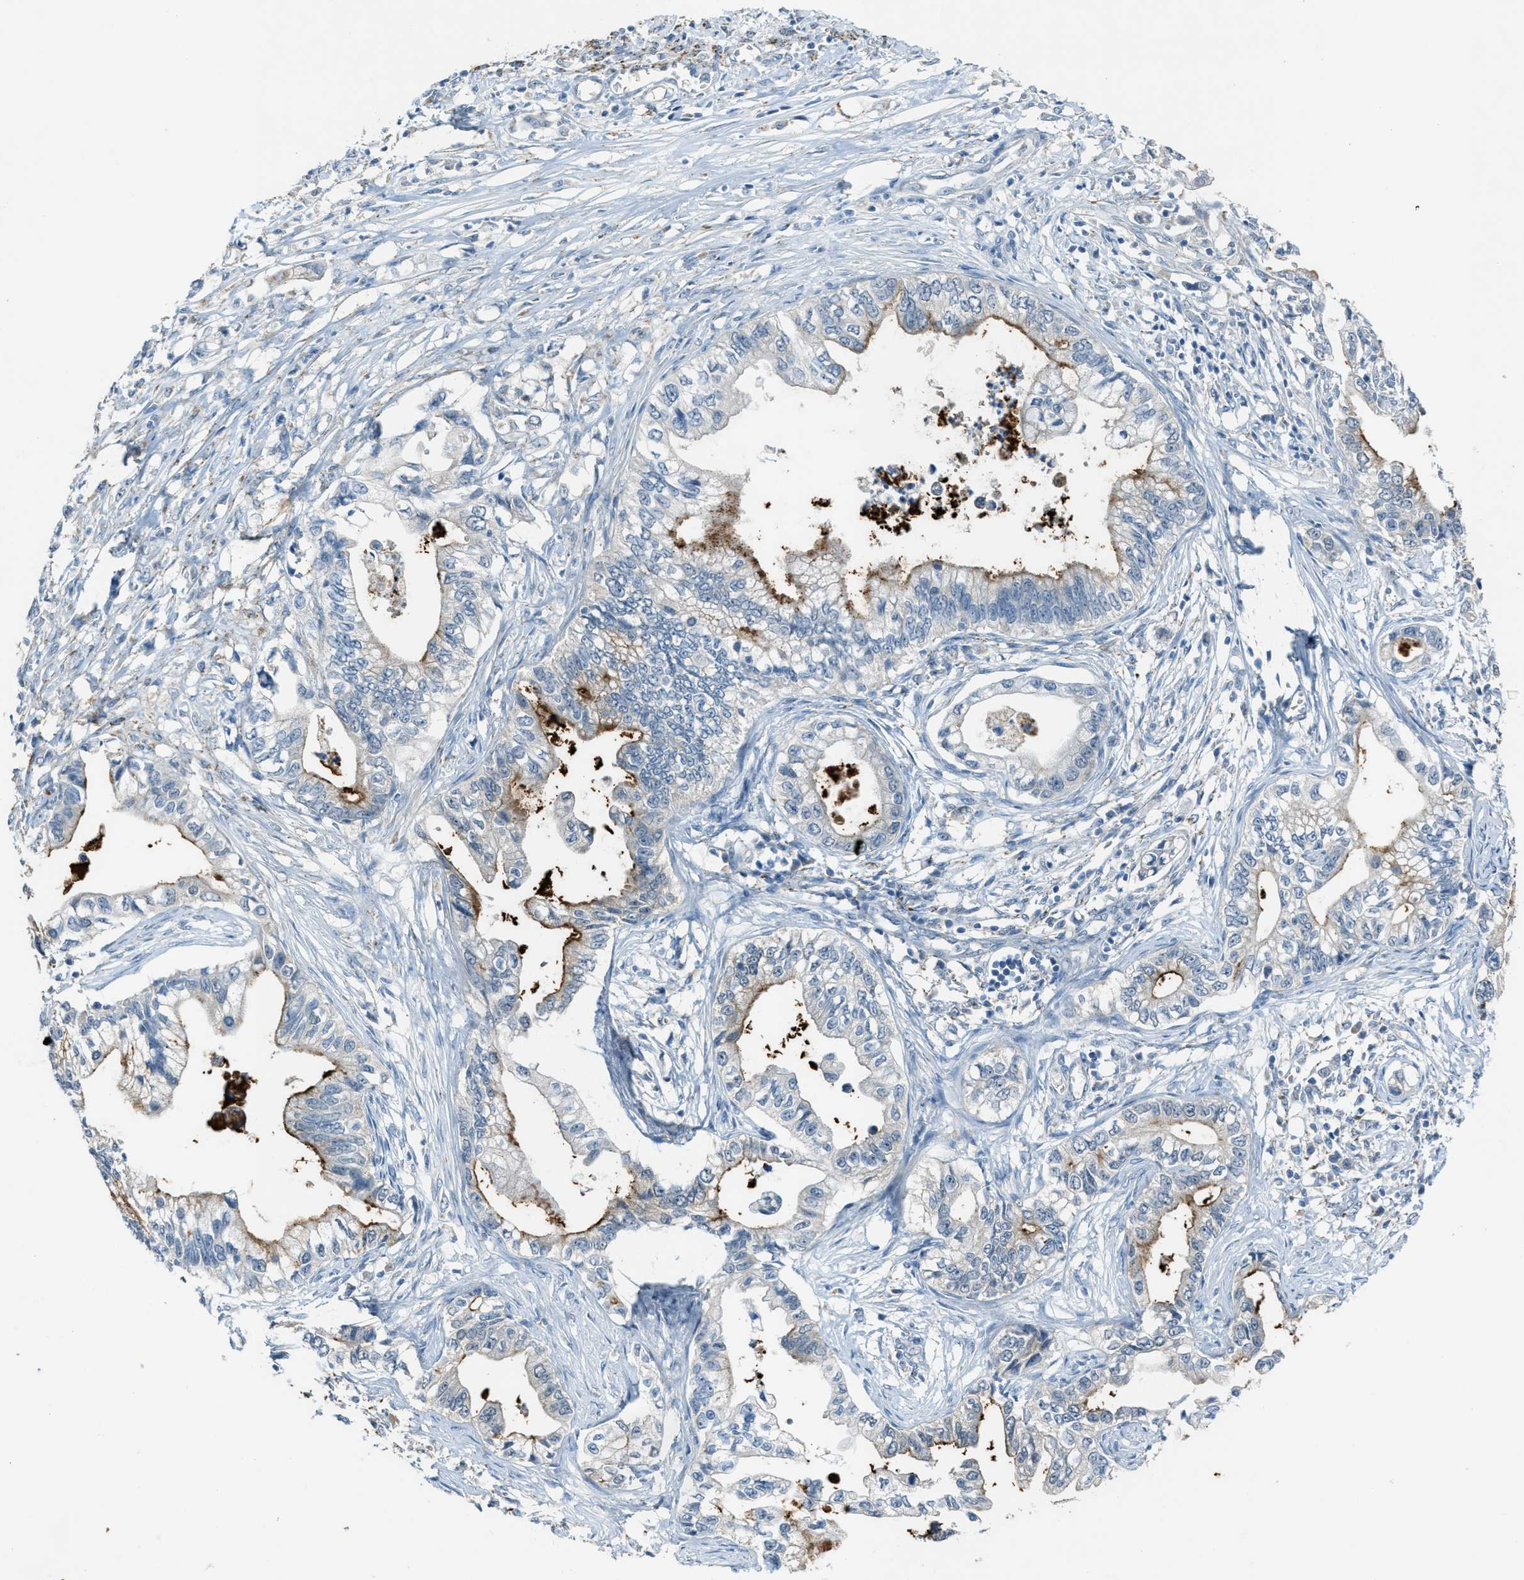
{"staining": {"intensity": "moderate", "quantity": "<25%", "location": "cytoplasmic/membranous"}, "tissue": "pancreatic cancer", "cell_type": "Tumor cells", "image_type": "cancer", "snomed": [{"axis": "morphology", "description": "Adenocarcinoma, NOS"}, {"axis": "topography", "description": "Pancreas"}], "caption": "Moderate cytoplasmic/membranous expression for a protein is identified in approximately <25% of tumor cells of pancreatic adenocarcinoma using immunohistochemistry.", "gene": "CDON", "patient": {"sex": "male", "age": 56}}